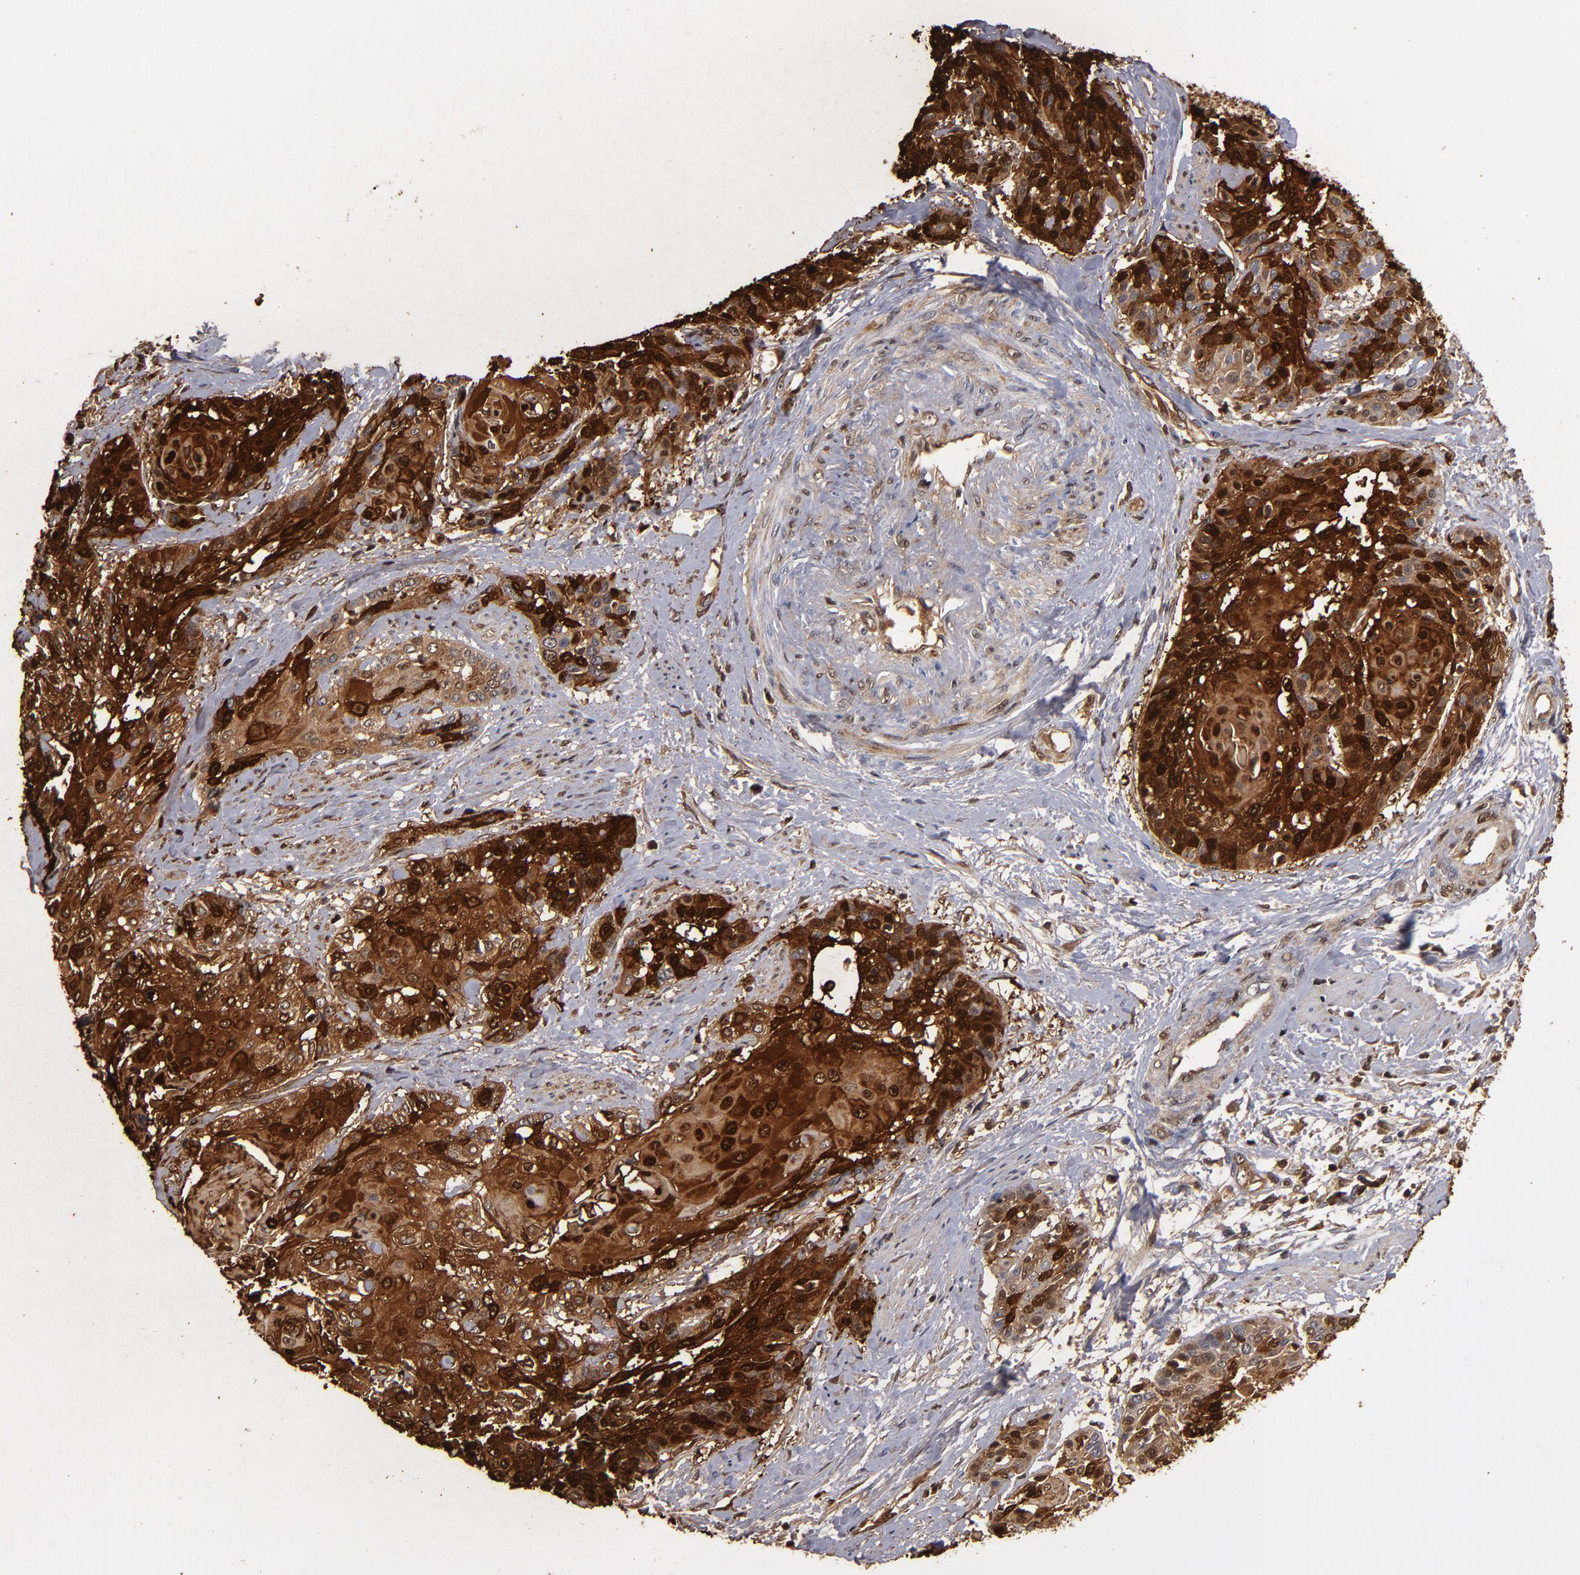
{"staining": {"intensity": "strong", "quantity": "25%-75%", "location": "cytoplasmic/membranous,nuclear"}, "tissue": "cervical cancer", "cell_type": "Tumor cells", "image_type": "cancer", "snomed": [{"axis": "morphology", "description": "Squamous cell carcinoma, NOS"}, {"axis": "topography", "description": "Cervix"}], "caption": "Strong cytoplasmic/membranous and nuclear protein staining is appreciated in approximately 25%-75% of tumor cells in cervical cancer (squamous cell carcinoma).", "gene": "FABP4", "patient": {"sex": "female", "age": 57}}